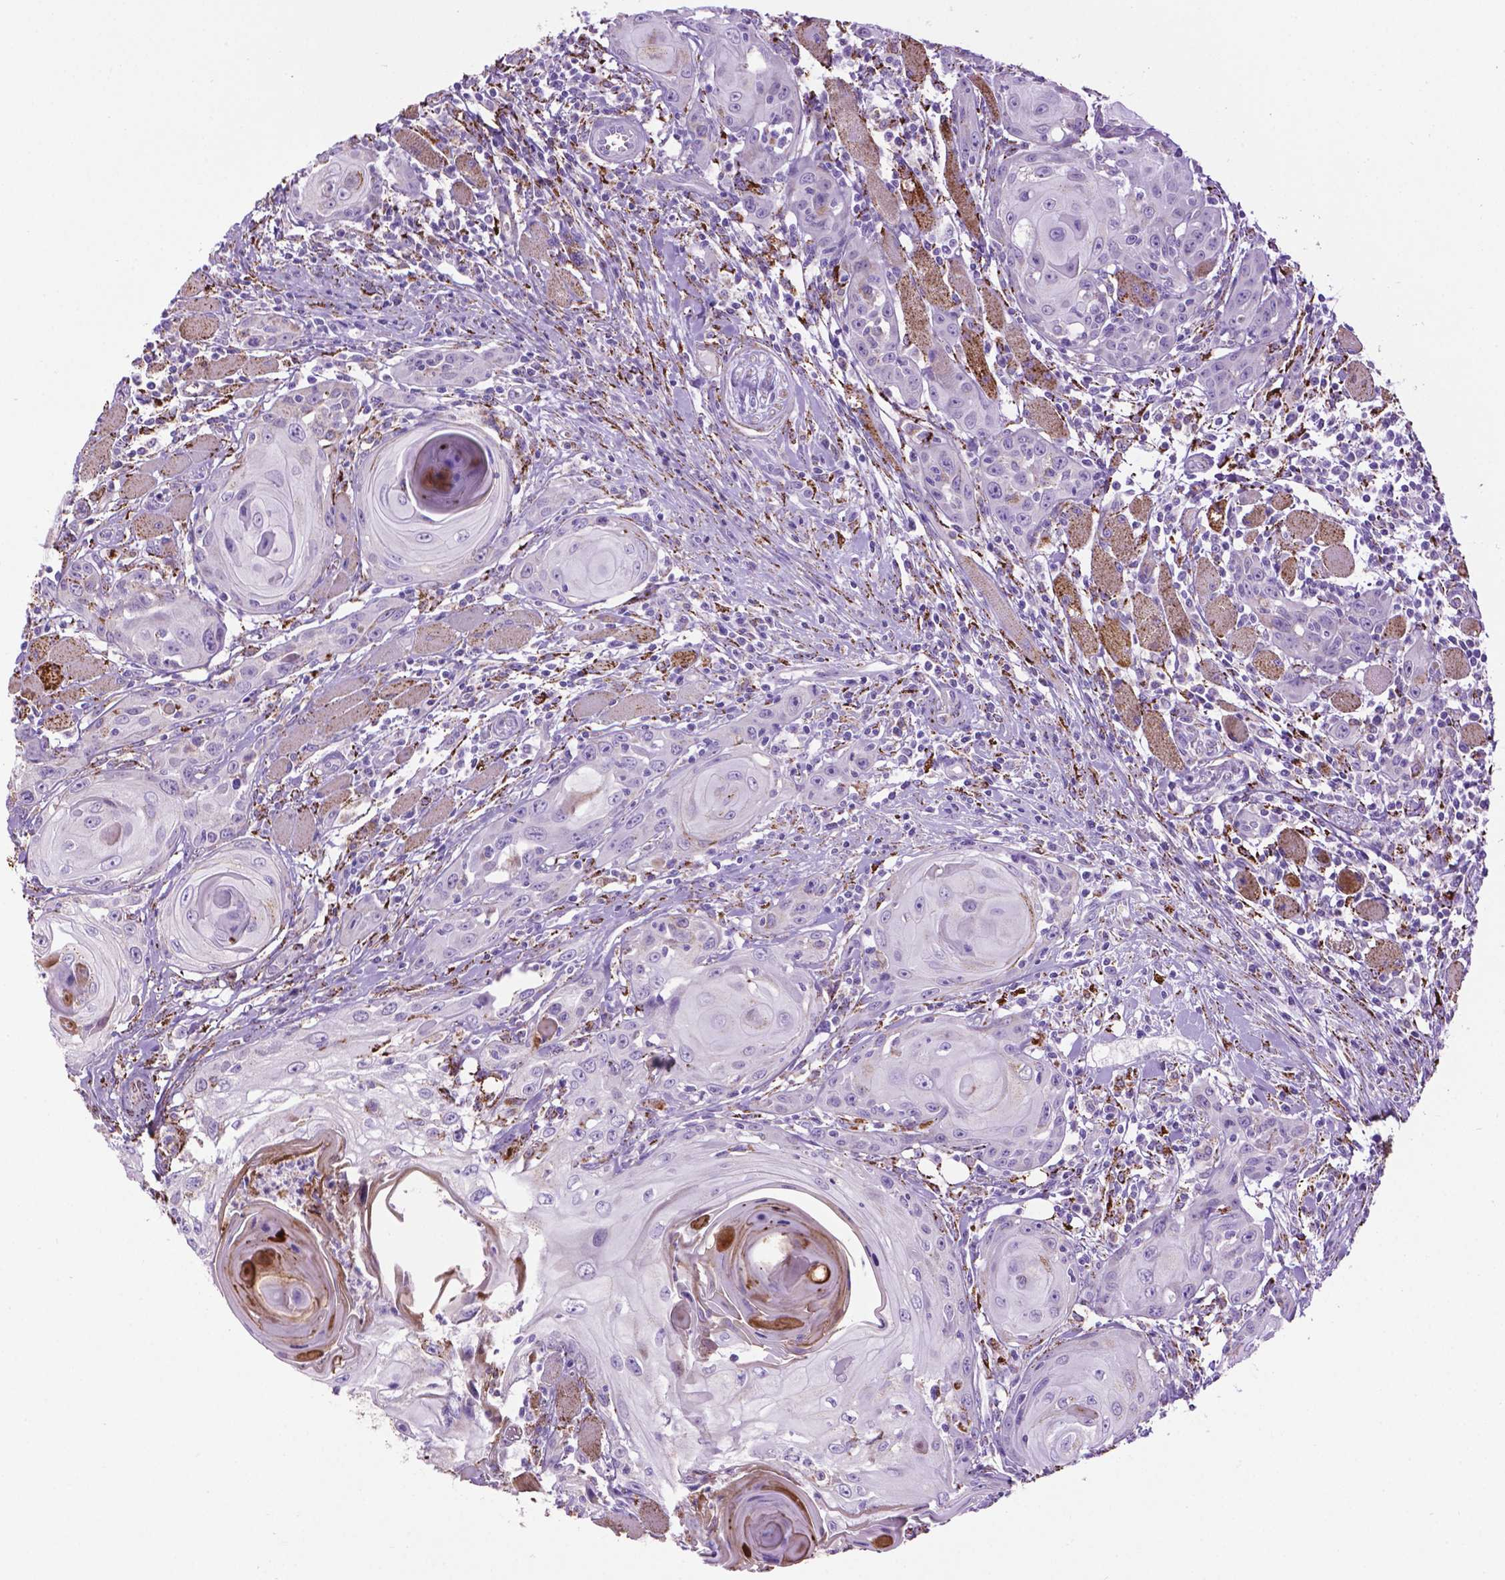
{"staining": {"intensity": "negative", "quantity": "none", "location": "none"}, "tissue": "head and neck cancer", "cell_type": "Tumor cells", "image_type": "cancer", "snomed": [{"axis": "morphology", "description": "Squamous cell carcinoma, NOS"}, {"axis": "topography", "description": "Head-Neck"}], "caption": "Tumor cells show no significant protein positivity in squamous cell carcinoma (head and neck).", "gene": "TMEM132E", "patient": {"sex": "female", "age": 80}}